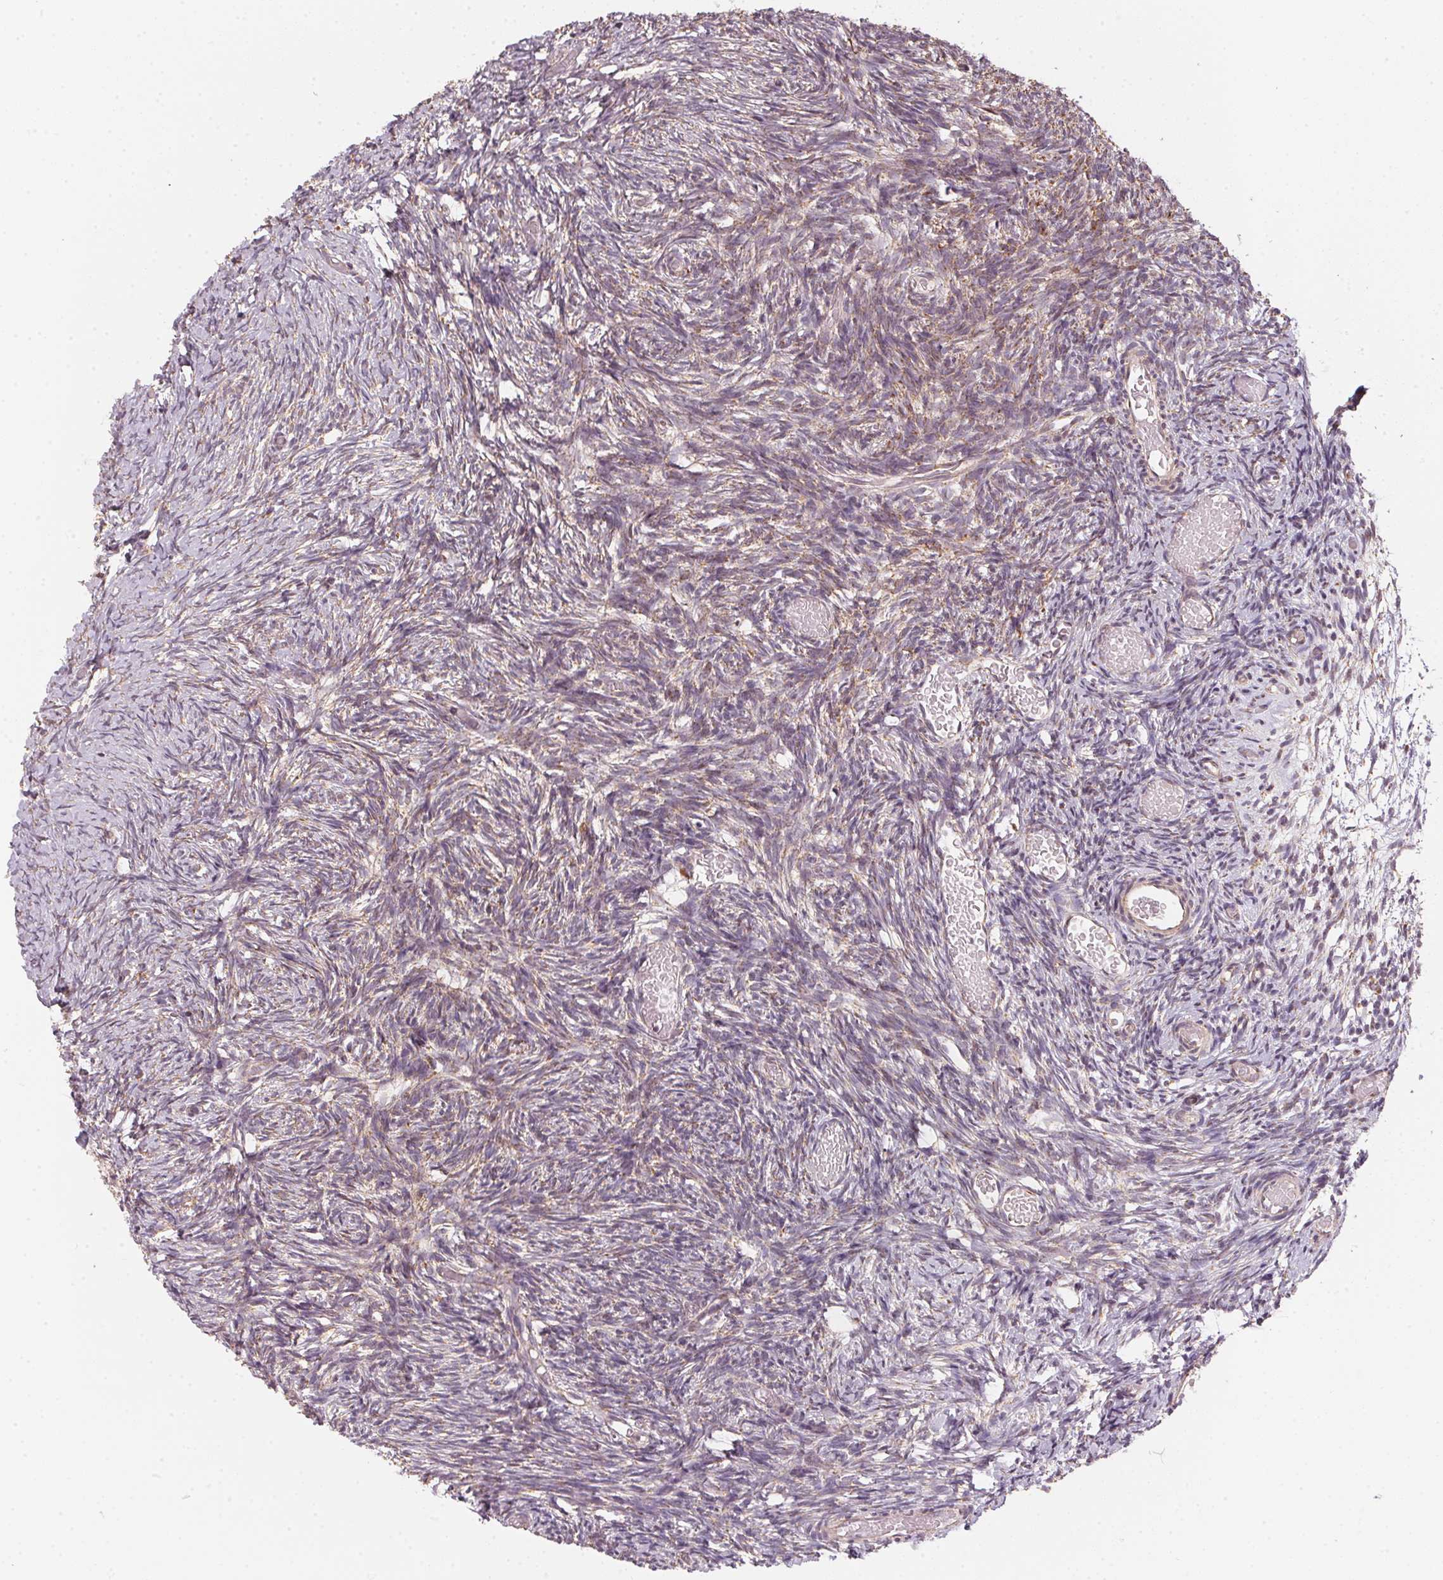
{"staining": {"intensity": "moderate", "quantity": ">75%", "location": "cytoplasmic/membranous"}, "tissue": "ovary", "cell_type": "Follicle cells", "image_type": "normal", "snomed": [{"axis": "morphology", "description": "Normal tissue, NOS"}, {"axis": "topography", "description": "Ovary"}], "caption": "Follicle cells display medium levels of moderate cytoplasmic/membranous staining in about >75% of cells in unremarkable ovary.", "gene": "MATCAP1", "patient": {"sex": "female", "age": 39}}